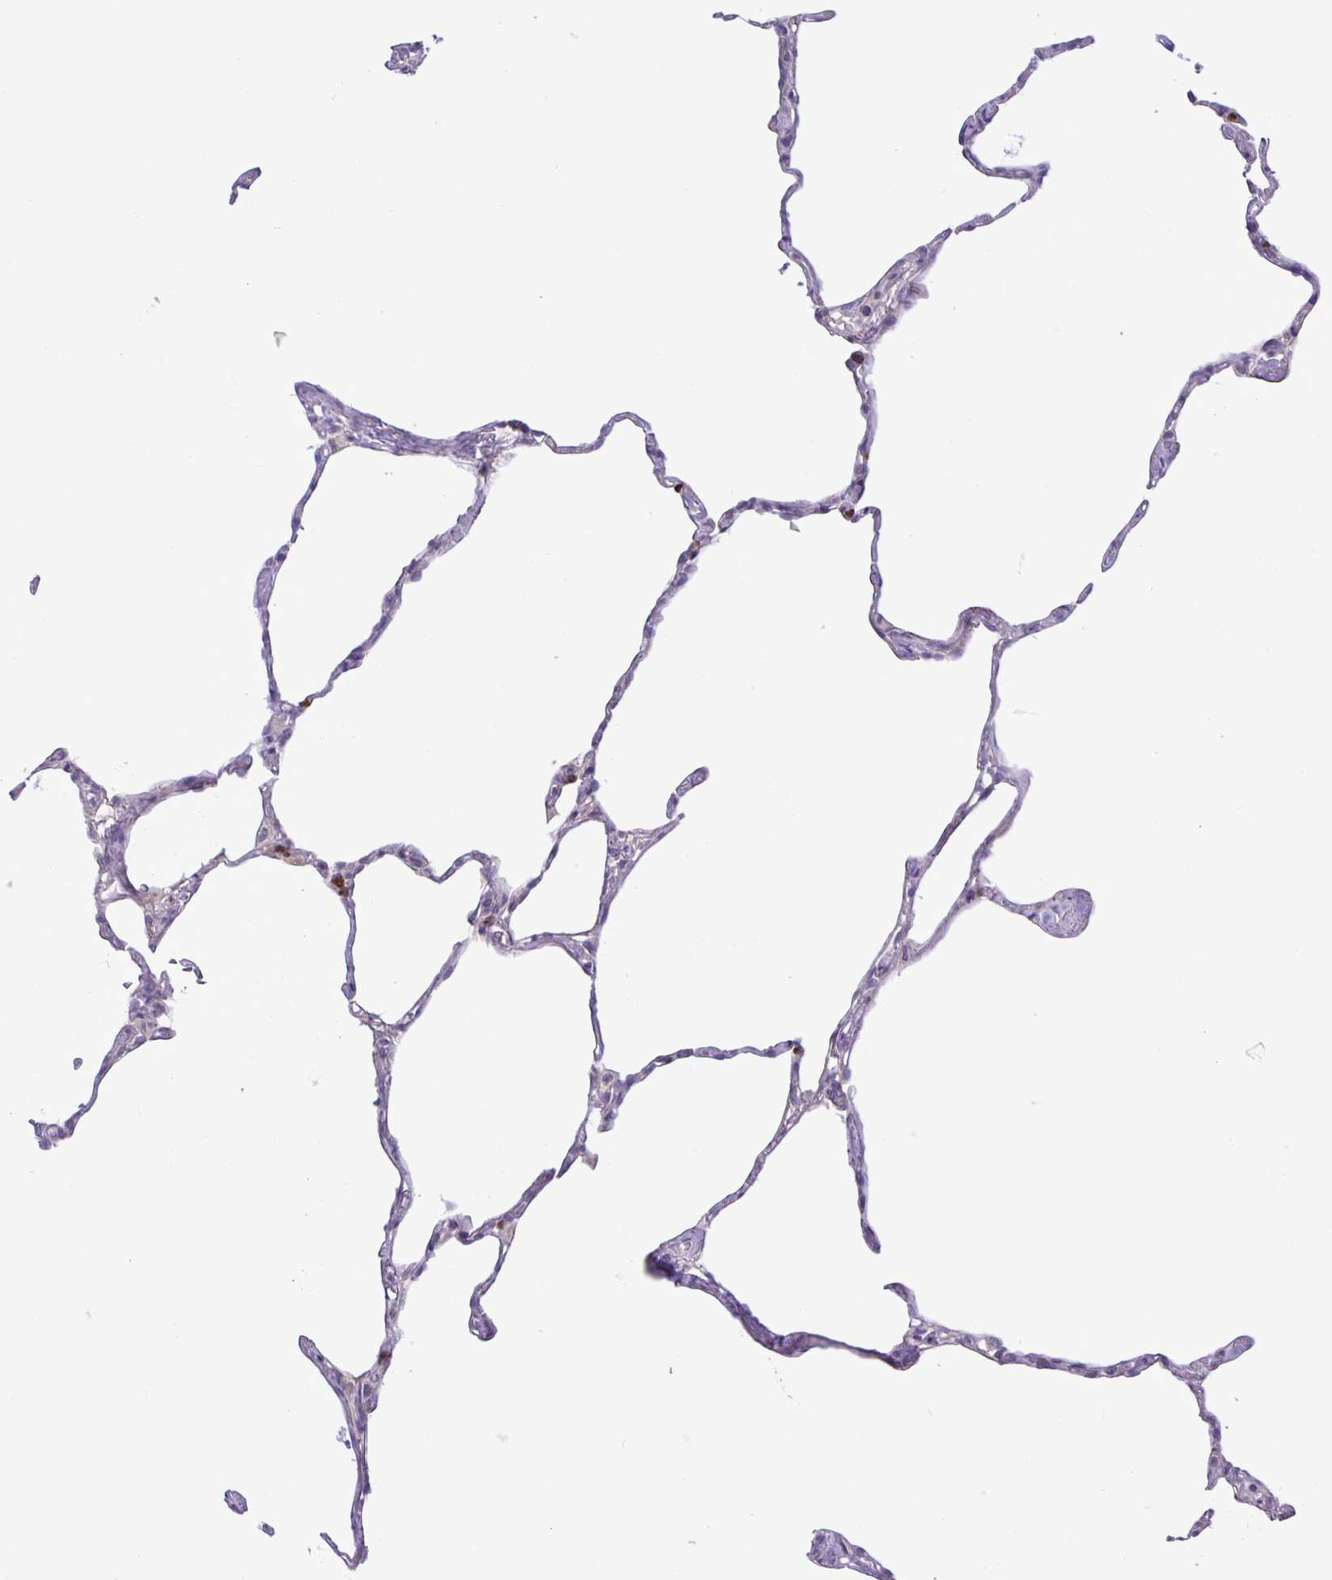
{"staining": {"intensity": "negative", "quantity": "none", "location": "none"}, "tissue": "lung", "cell_type": "Alveolar cells", "image_type": "normal", "snomed": [{"axis": "morphology", "description": "Normal tissue, NOS"}, {"axis": "topography", "description": "Lung"}], "caption": "The micrograph exhibits no staining of alveolar cells in unremarkable lung. The staining is performed using DAB (3,3'-diaminobenzidine) brown chromogen with nuclei counter-stained in using hematoxylin.", "gene": "ADCK1", "patient": {"sex": "male", "age": 65}}